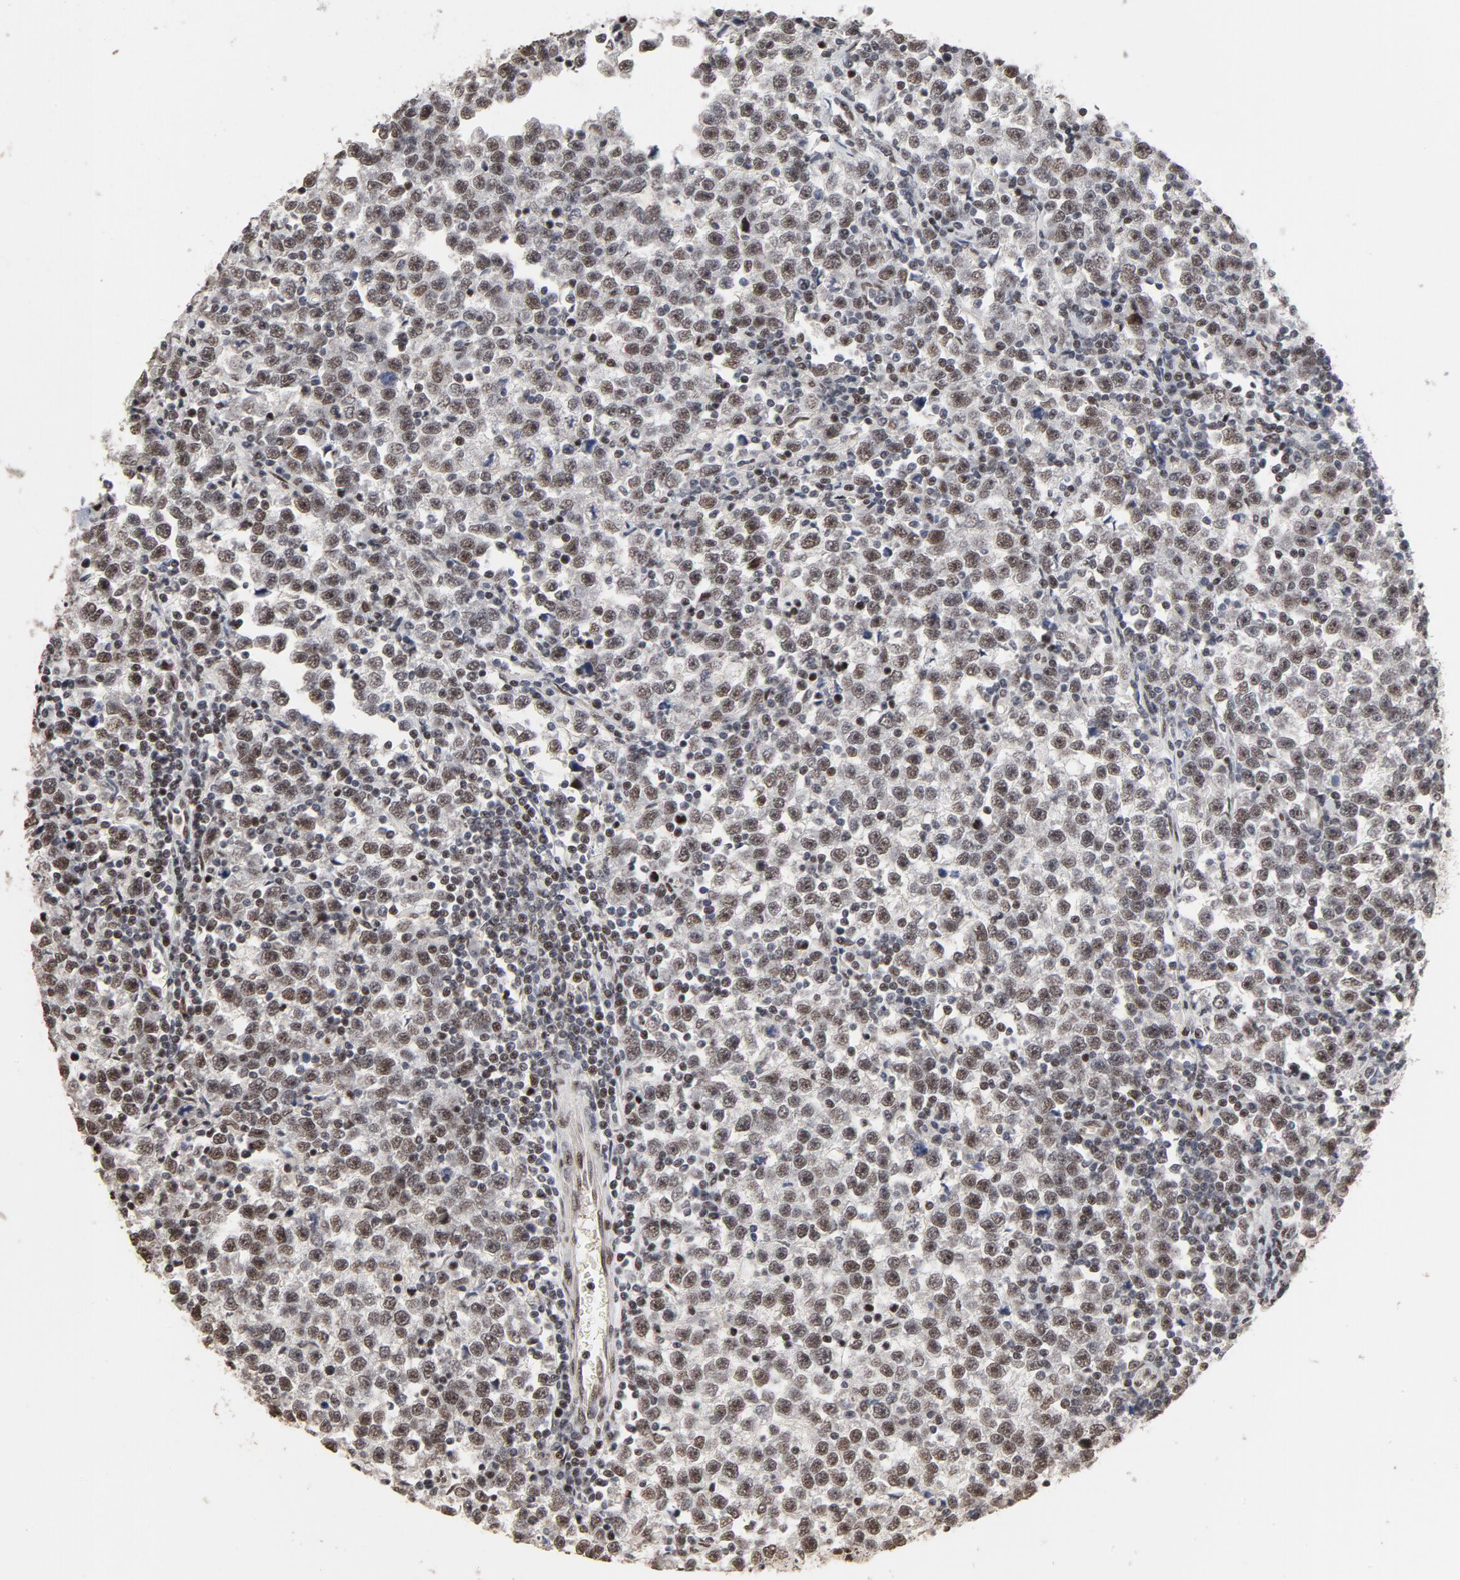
{"staining": {"intensity": "moderate", "quantity": ">75%", "location": "nuclear"}, "tissue": "testis cancer", "cell_type": "Tumor cells", "image_type": "cancer", "snomed": [{"axis": "morphology", "description": "Seminoma, NOS"}, {"axis": "topography", "description": "Testis"}], "caption": "Moderate nuclear staining is seen in about >75% of tumor cells in testis cancer.", "gene": "TP53RK", "patient": {"sex": "male", "age": 43}}